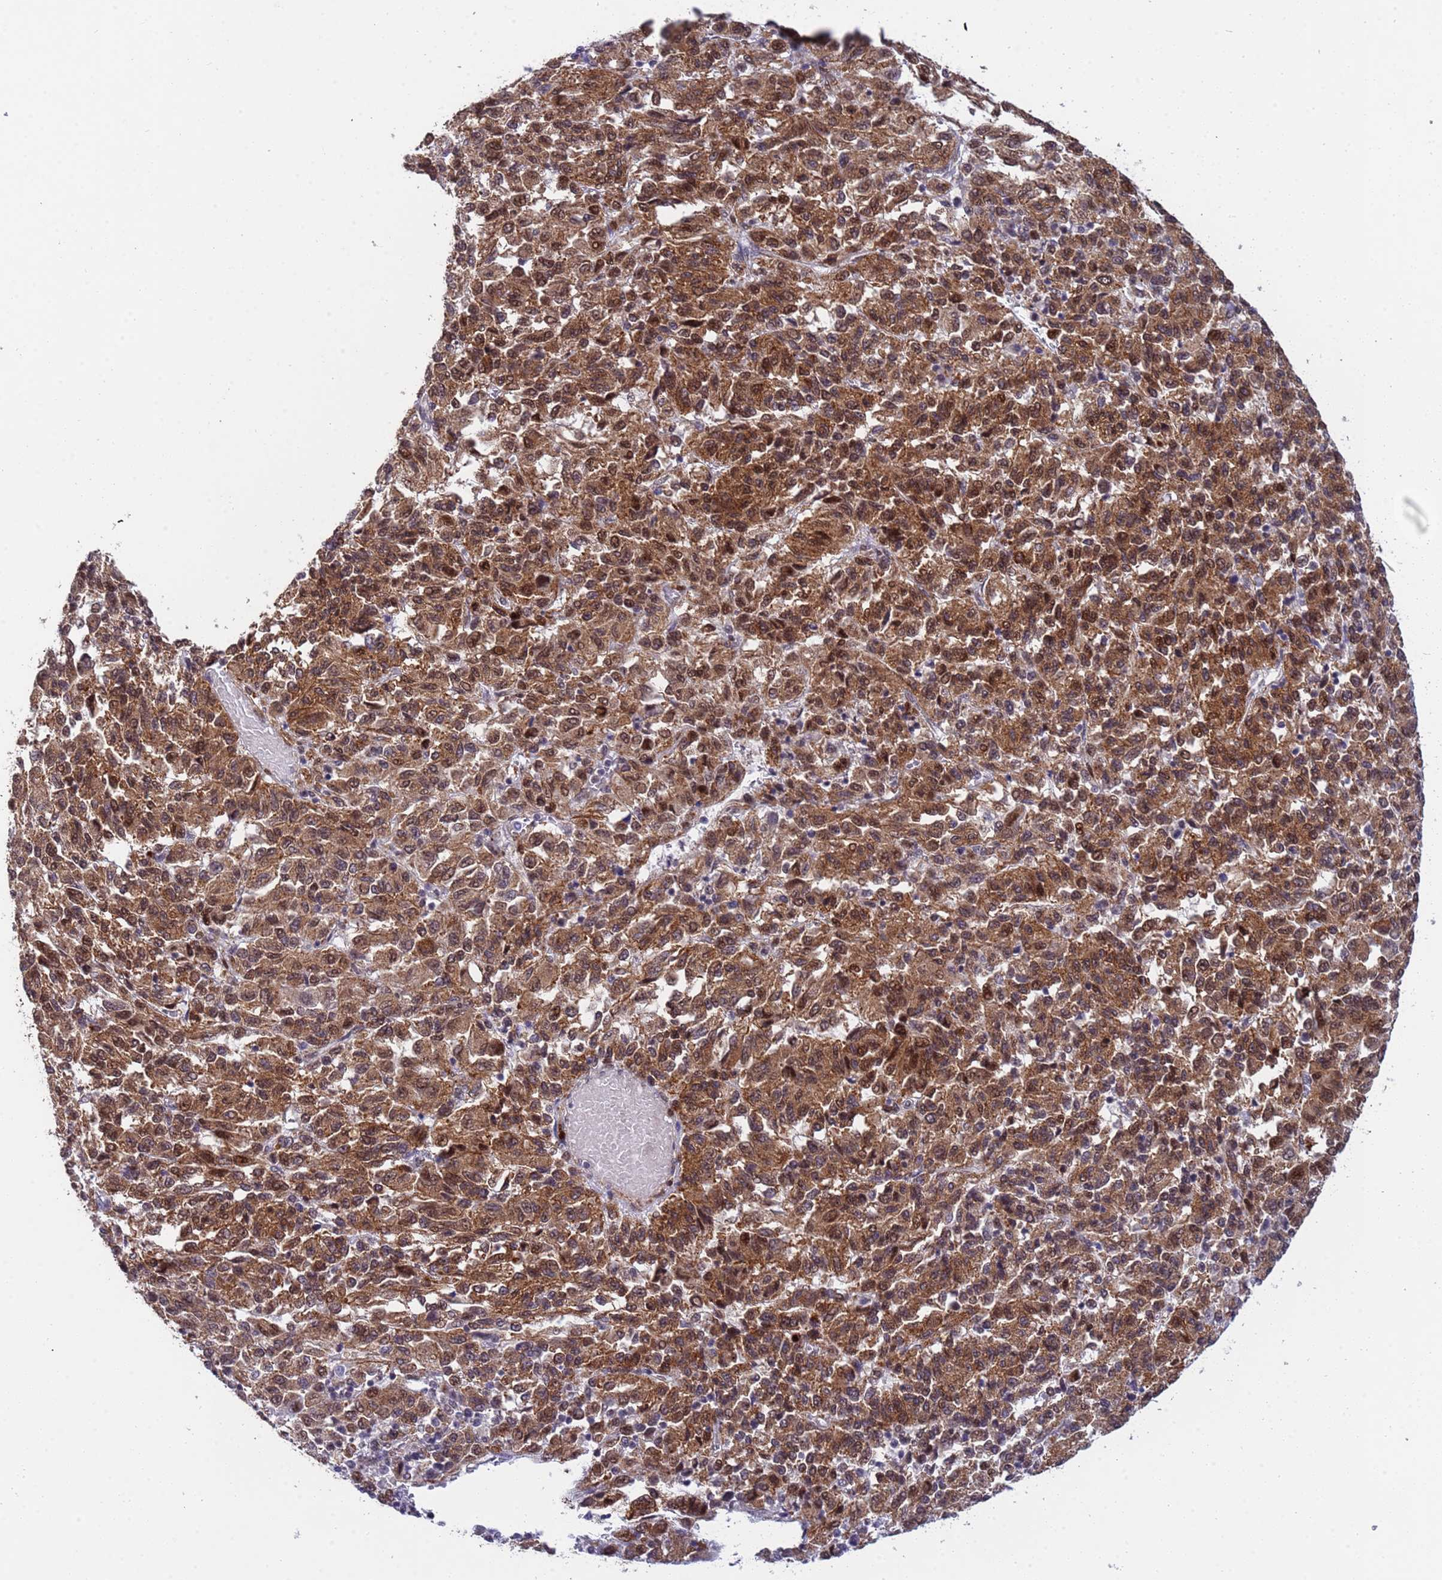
{"staining": {"intensity": "moderate", "quantity": ">75%", "location": "cytoplasmic/membranous,nuclear"}, "tissue": "melanoma", "cell_type": "Tumor cells", "image_type": "cancer", "snomed": [{"axis": "morphology", "description": "Malignant melanoma, Metastatic site"}, {"axis": "topography", "description": "Lung"}], "caption": "Immunohistochemistry (IHC) staining of malignant melanoma (metastatic site), which shows medium levels of moderate cytoplasmic/membranous and nuclear expression in about >75% of tumor cells indicating moderate cytoplasmic/membranous and nuclear protein expression. The staining was performed using DAB (brown) for protein detection and nuclei were counterstained in hematoxylin (blue).", "gene": "TRIP6", "patient": {"sex": "male", "age": 64}}